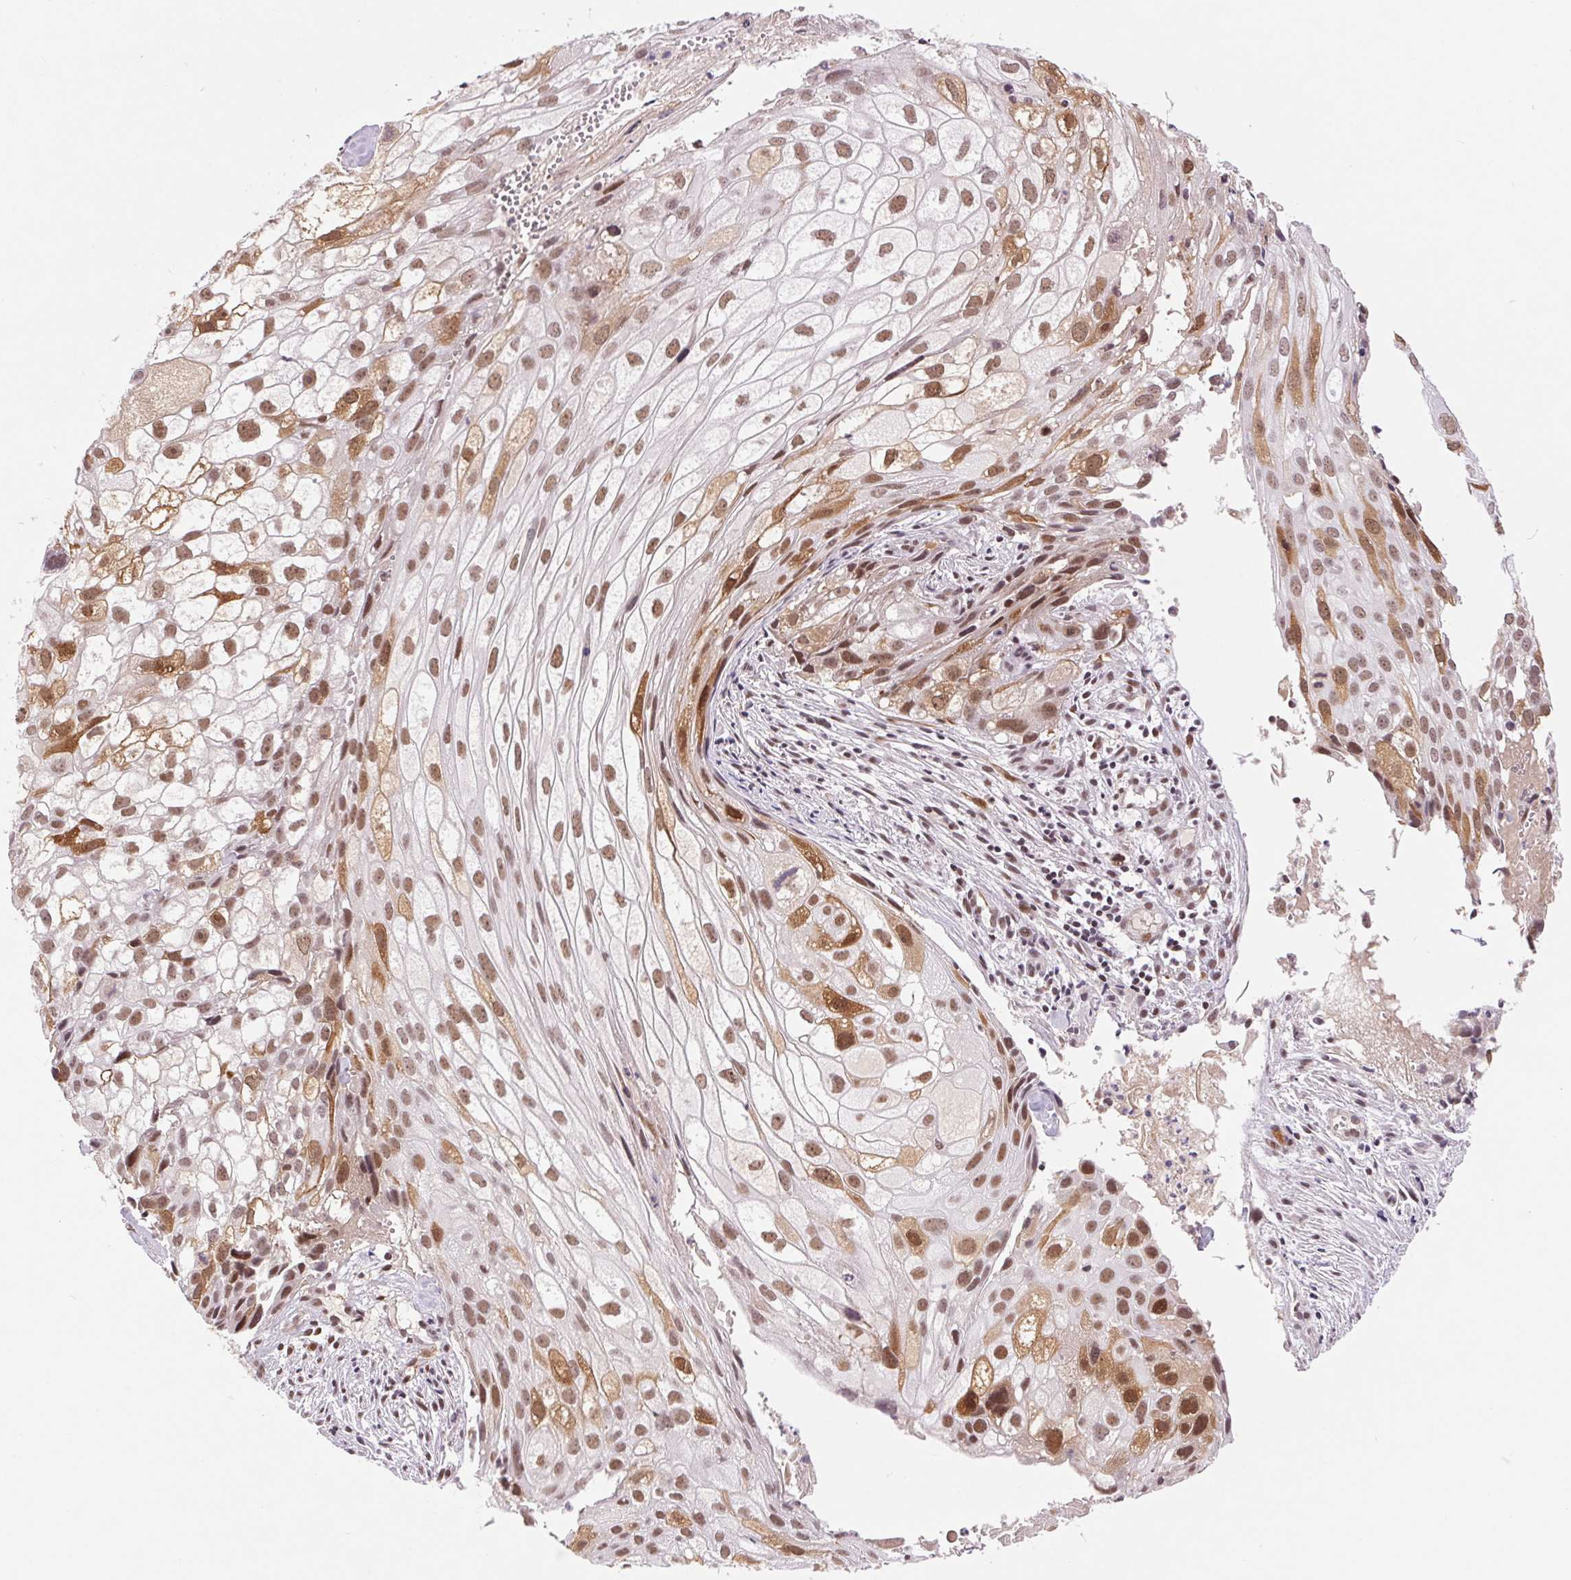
{"staining": {"intensity": "moderate", "quantity": ">75%", "location": "cytoplasmic/membranous,nuclear"}, "tissue": "cervical cancer", "cell_type": "Tumor cells", "image_type": "cancer", "snomed": [{"axis": "morphology", "description": "Squamous cell carcinoma, NOS"}, {"axis": "topography", "description": "Cervix"}], "caption": "Protein analysis of squamous cell carcinoma (cervical) tissue displays moderate cytoplasmic/membranous and nuclear expression in about >75% of tumor cells.", "gene": "CD2BP2", "patient": {"sex": "female", "age": 53}}